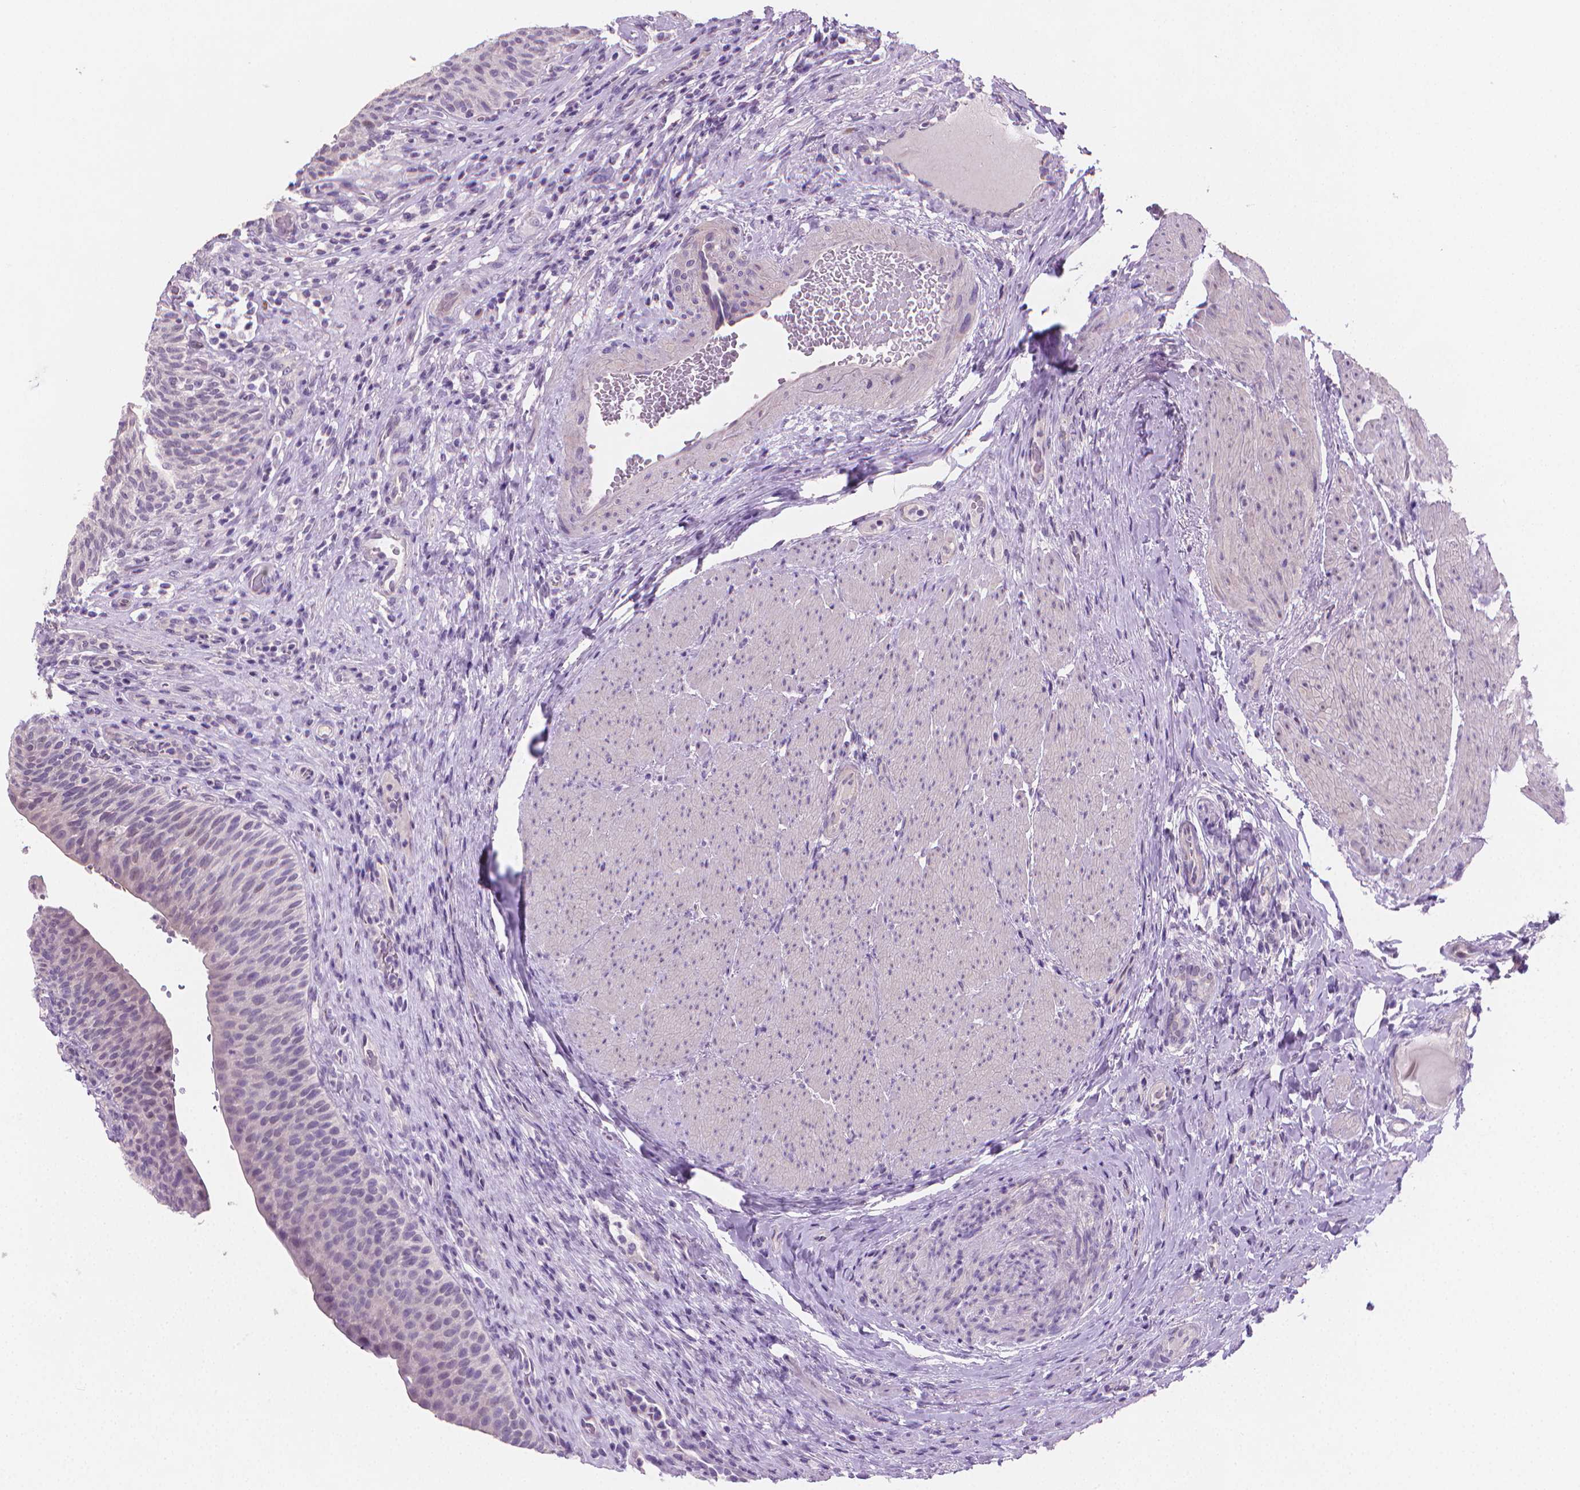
{"staining": {"intensity": "negative", "quantity": "none", "location": "none"}, "tissue": "urinary bladder", "cell_type": "Urothelial cells", "image_type": "normal", "snomed": [{"axis": "morphology", "description": "Normal tissue, NOS"}, {"axis": "topography", "description": "Urinary bladder"}, {"axis": "topography", "description": "Peripheral nerve tissue"}], "caption": "Immunohistochemical staining of benign urinary bladder exhibits no significant positivity in urothelial cells.", "gene": "CLXN", "patient": {"sex": "male", "age": 66}}